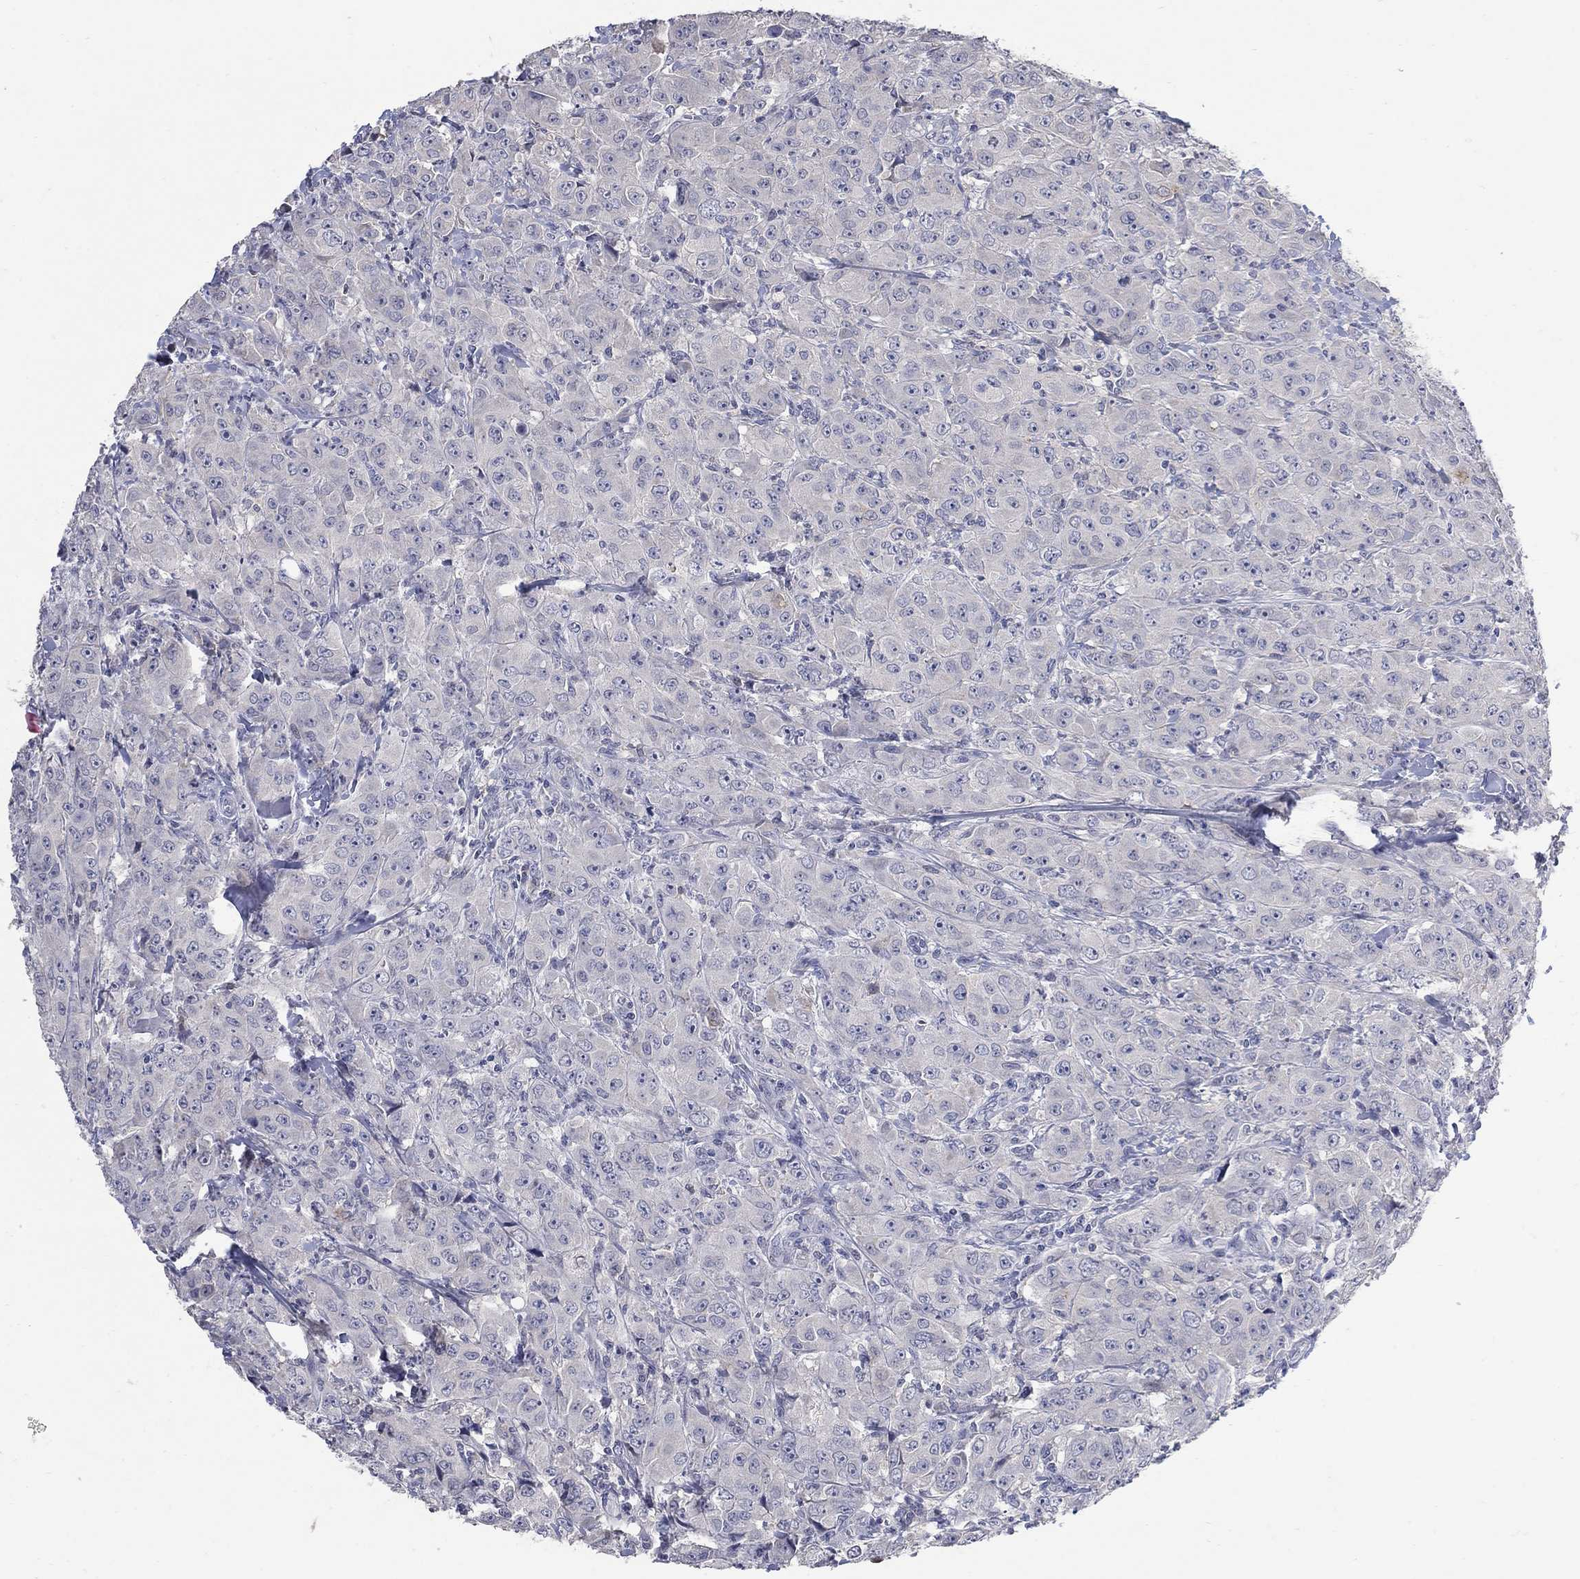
{"staining": {"intensity": "negative", "quantity": "none", "location": "none"}, "tissue": "breast cancer", "cell_type": "Tumor cells", "image_type": "cancer", "snomed": [{"axis": "morphology", "description": "Duct carcinoma"}, {"axis": "topography", "description": "Breast"}], "caption": "Breast invasive ductal carcinoma was stained to show a protein in brown. There is no significant expression in tumor cells.", "gene": "CETN1", "patient": {"sex": "female", "age": 43}}